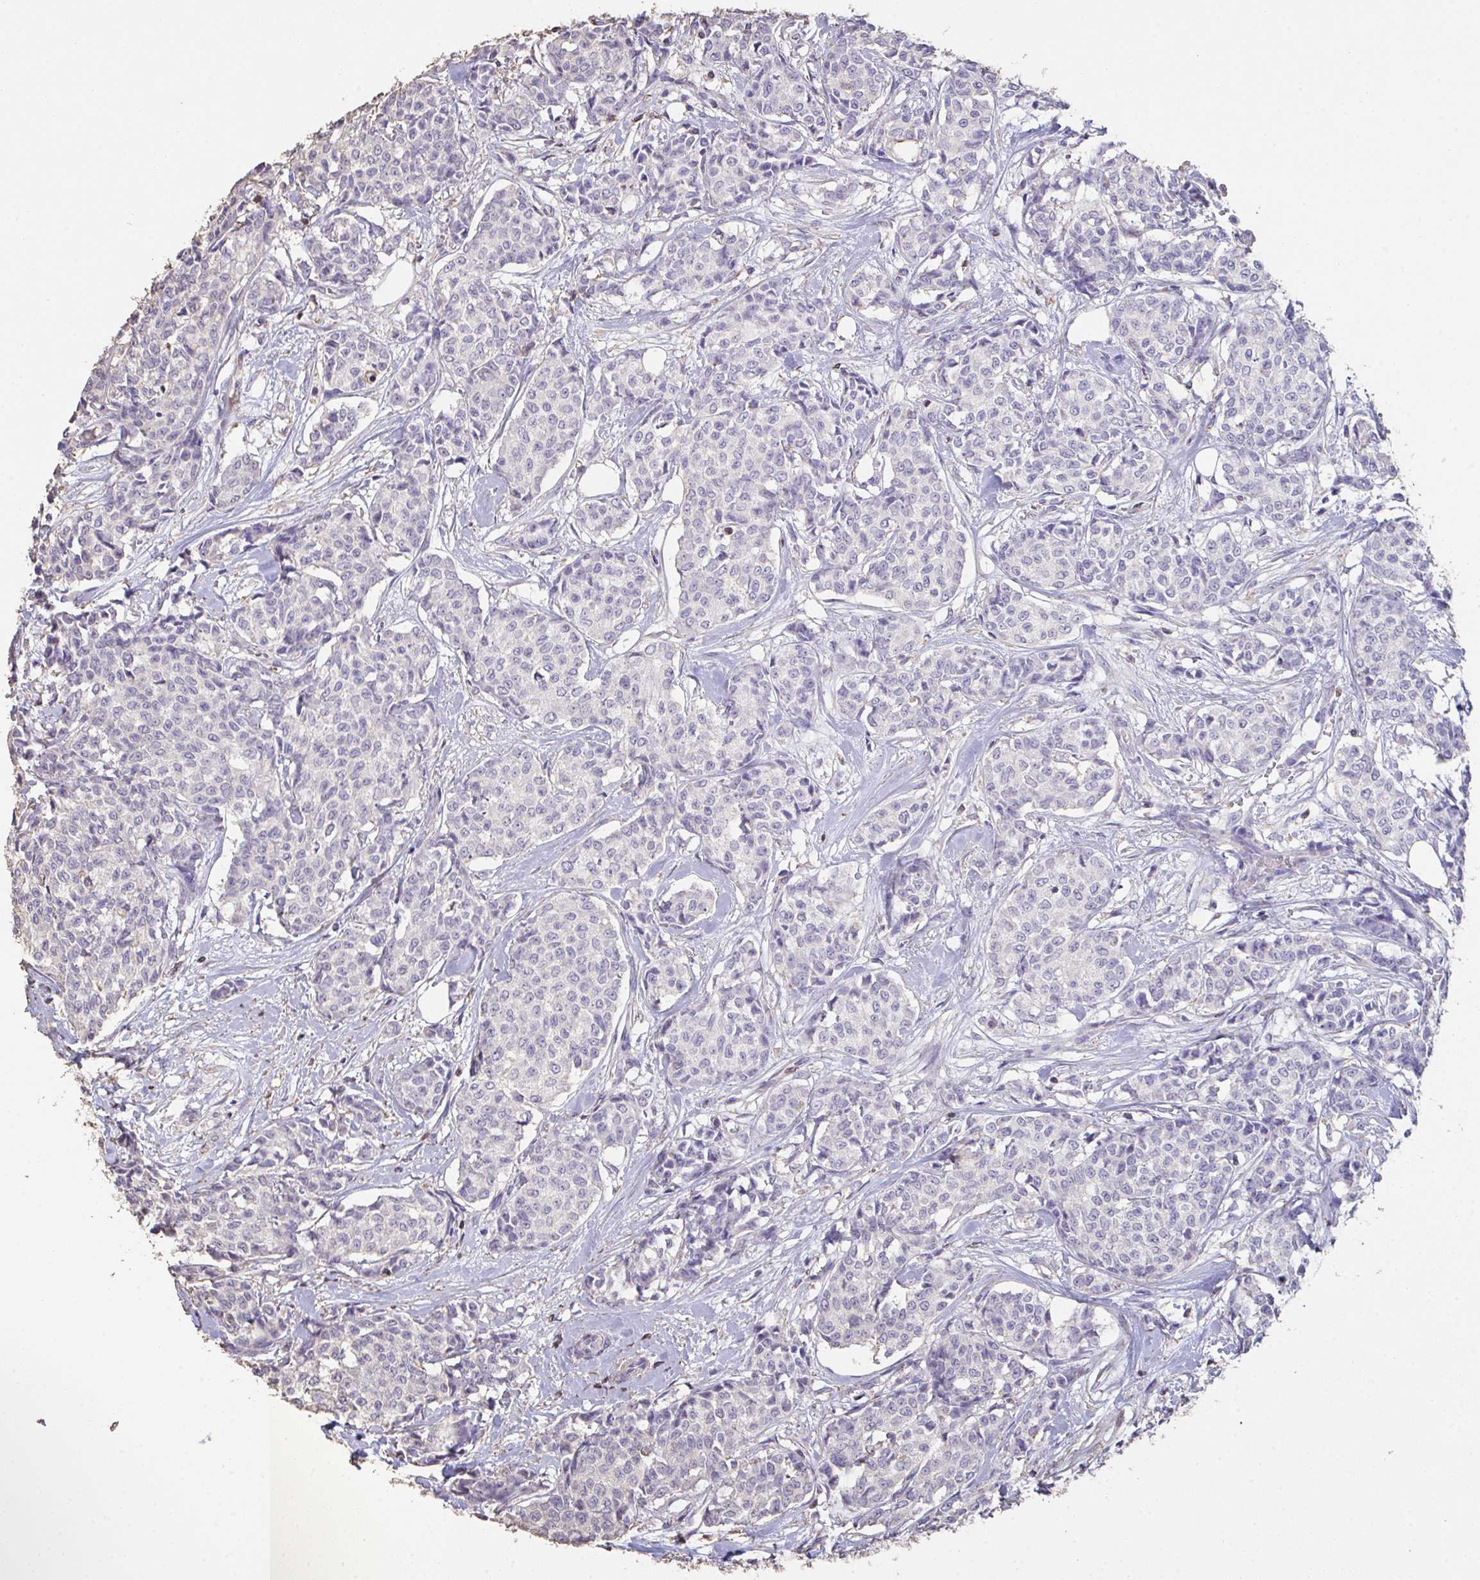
{"staining": {"intensity": "negative", "quantity": "none", "location": "none"}, "tissue": "breast cancer", "cell_type": "Tumor cells", "image_type": "cancer", "snomed": [{"axis": "morphology", "description": "Duct carcinoma"}, {"axis": "topography", "description": "Breast"}], "caption": "This photomicrograph is of breast cancer (intraductal carcinoma) stained with immunohistochemistry to label a protein in brown with the nuclei are counter-stained blue. There is no staining in tumor cells. Brightfield microscopy of immunohistochemistry (IHC) stained with DAB (brown) and hematoxylin (blue), captured at high magnification.", "gene": "IL23R", "patient": {"sex": "female", "age": 91}}